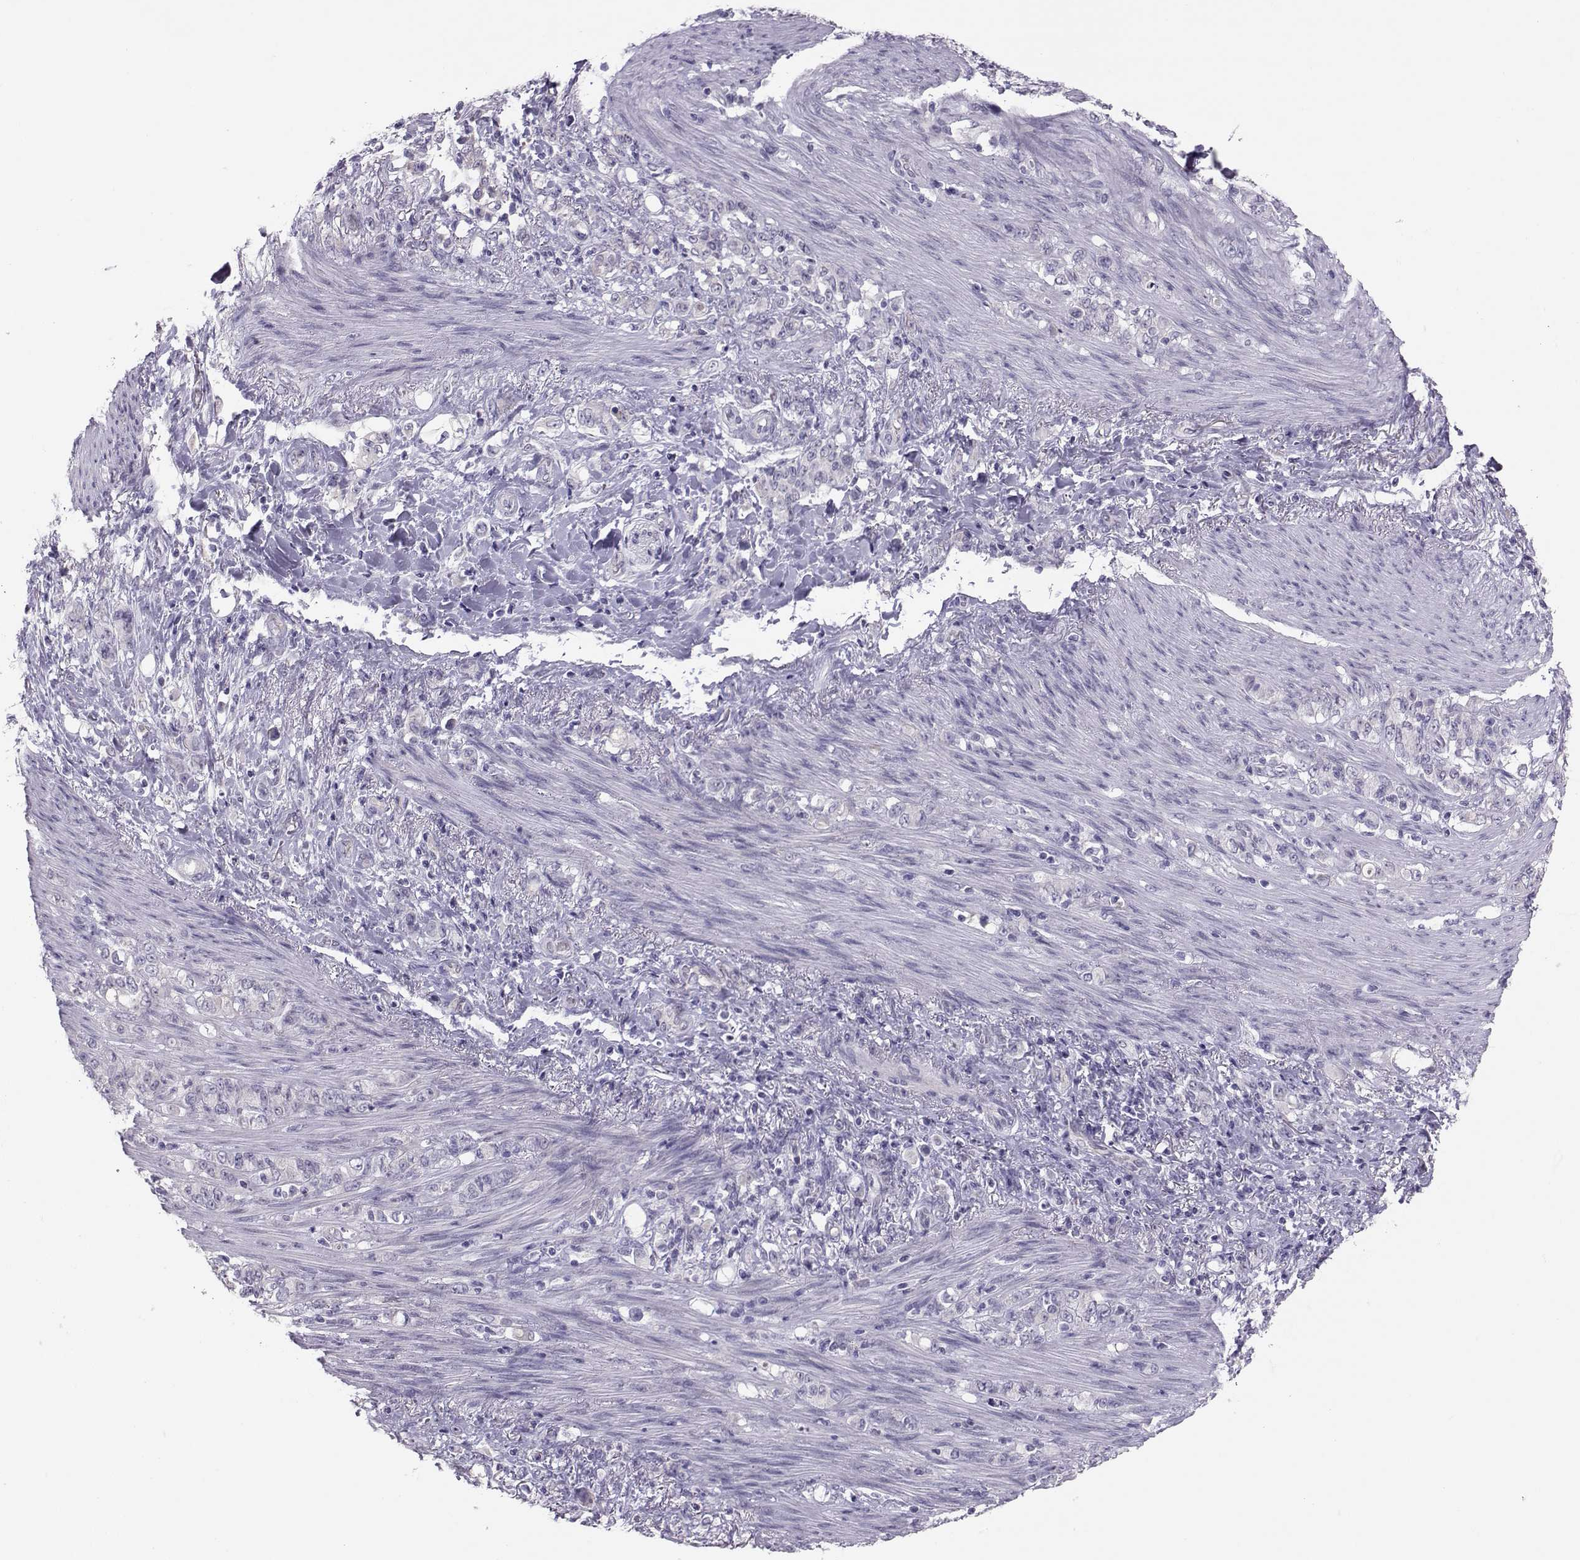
{"staining": {"intensity": "negative", "quantity": "none", "location": "none"}, "tissue": "stomach cancer", "cell_type": "Tumor cells", "image_type": "cancer", "snomed": [{"axis": "morphology", "description": "Adenocarcinoma, NOS"}, {"axis": "topography", "description": "Stomach"}], "caption": "Immunohistochemical staining of stomach cancer (adenocarcinoma) exhibits no significant staining in tumor cells.", "gene": "DNAAF1", "patient": {"sex": "female", "age": 79}}